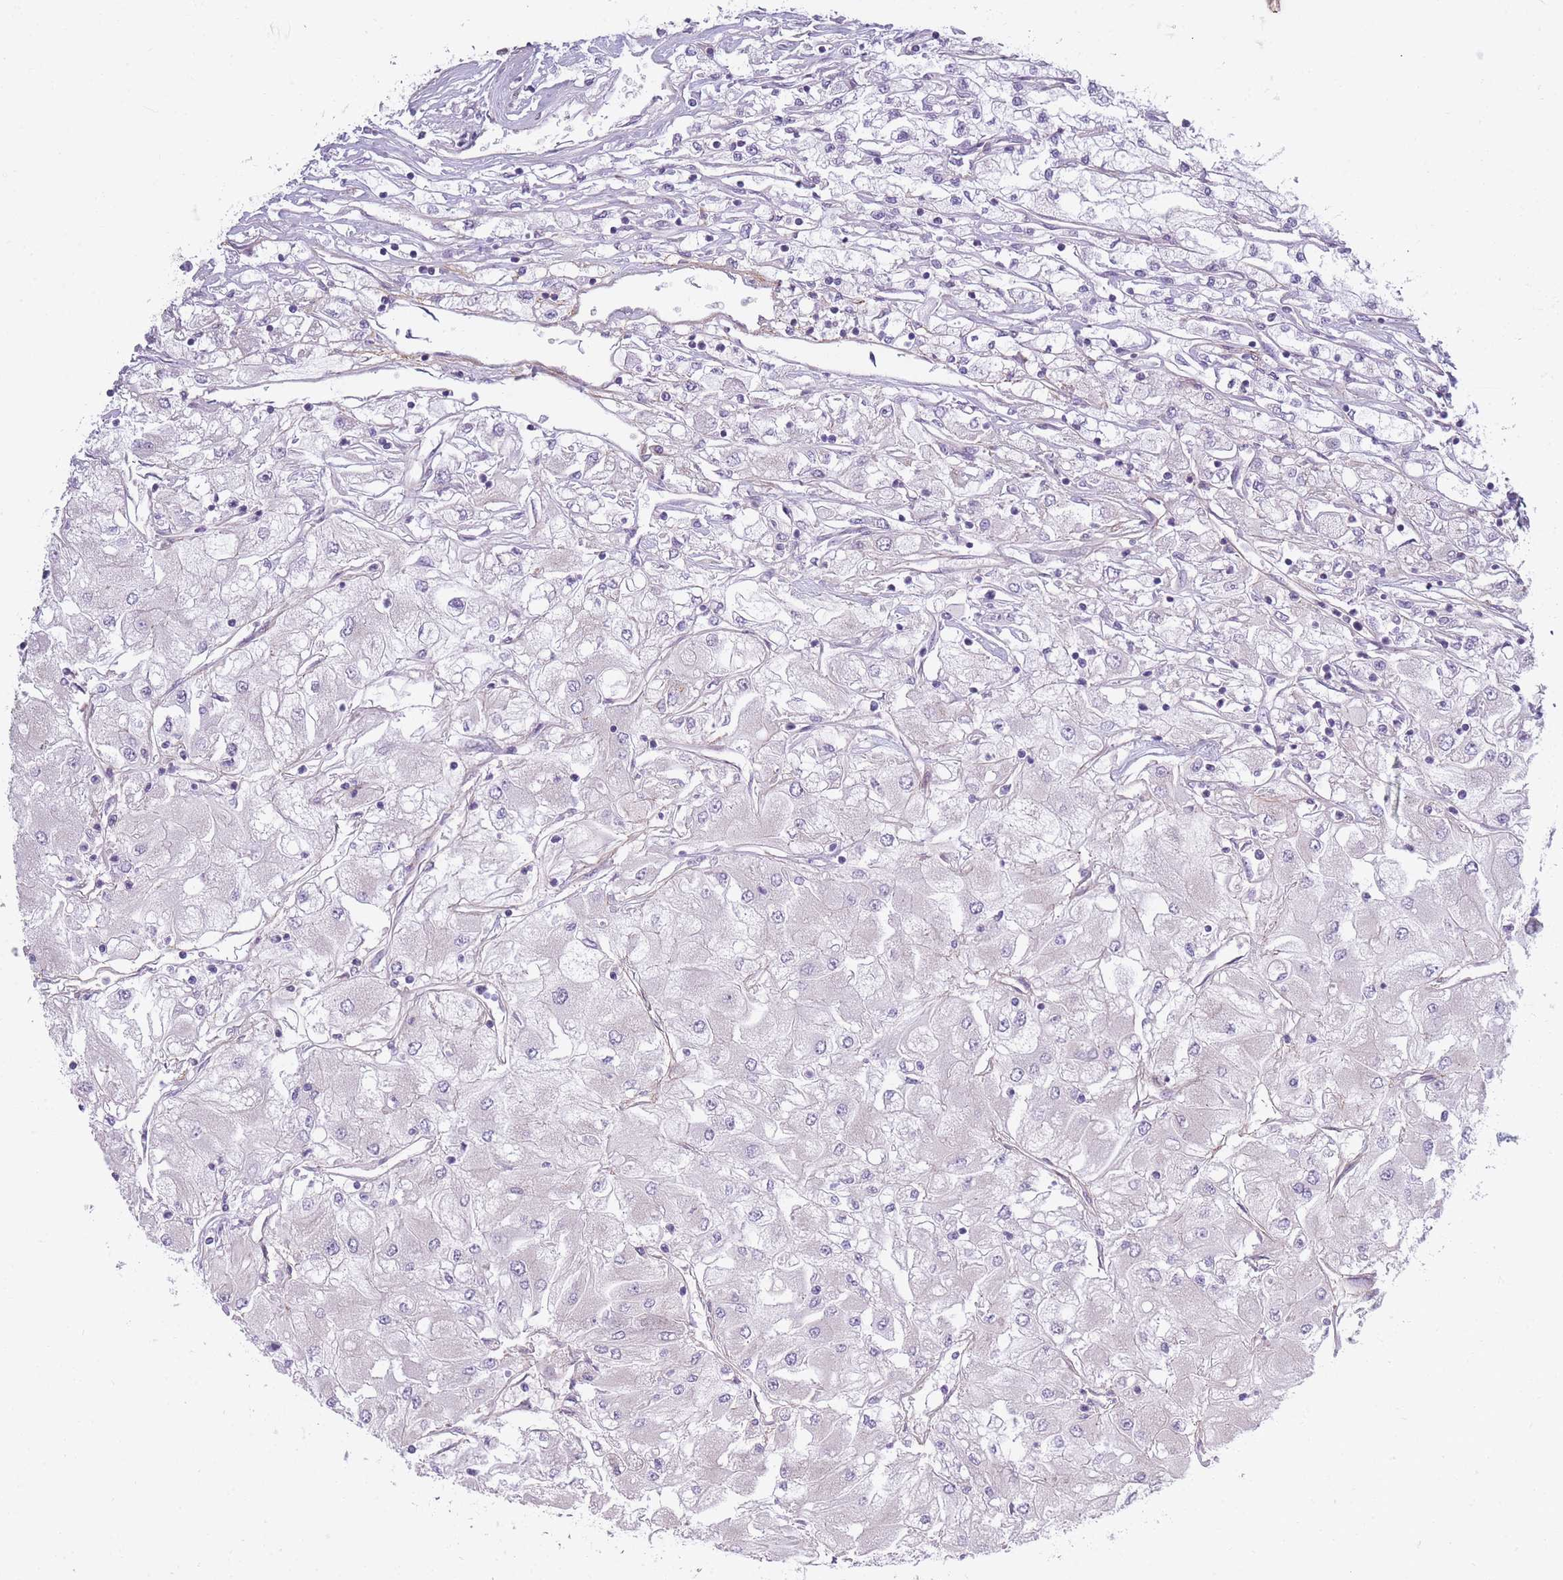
{"staining": {"intensity": "negative", "quantity": "none", "location": "none"}, "tissue": "renal cancer", "cell_type": "Tumor cells", "image_type": "cancer", "snomed": [{"axis": "morphology", "description": "Adenocarcinoma, NOS"}, {"axis": "topography", "description": "Kidney"}], "caption": "Immunohistochemistry of renal adenocarcinoma displays no staining in tumor cells. (Stains: DAB immunohistochemistry with hematoxylin counter stain, Microscopy: brightfield microscopy at high magnification).", "gene": "AP3M2", "patient": {"sex": "male", "age": 80}}